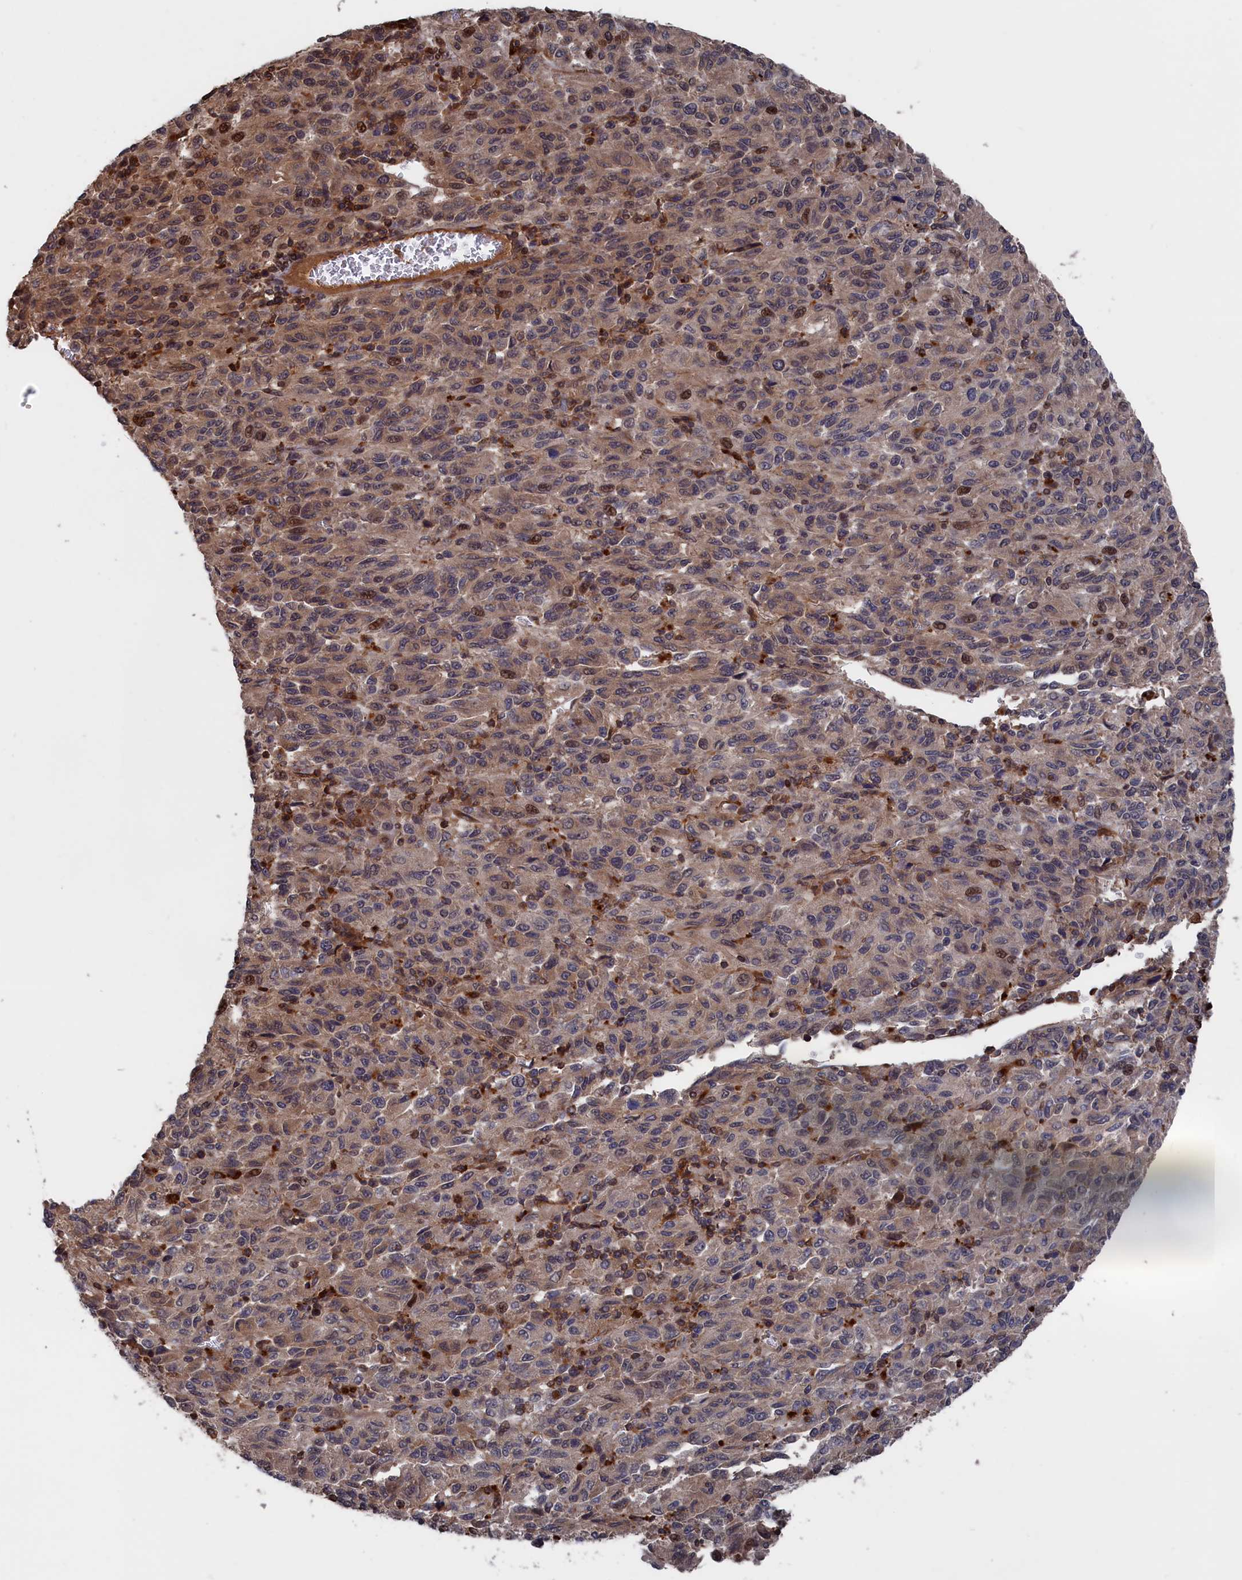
{"staining": {"intensity": "moderate", "quantity": "<25%", "location": "nuclear"}, "tissue": "melanoma", "cell_type": "Tumor cells", "image_type": "cancer", "snomed": [{"axis": "morphology", "description": "Malignant melanoma, Metastatic site"}, {"axis": "topography", "description": "Lung"}], "caption": "Protein analysis of malignant melanoma (metastatic site) tissue displays moderate nuclear staining in about <25% of tumor cells.", "gene": "PLA2G15", "patient": {"sex": "male", "age": 64}}